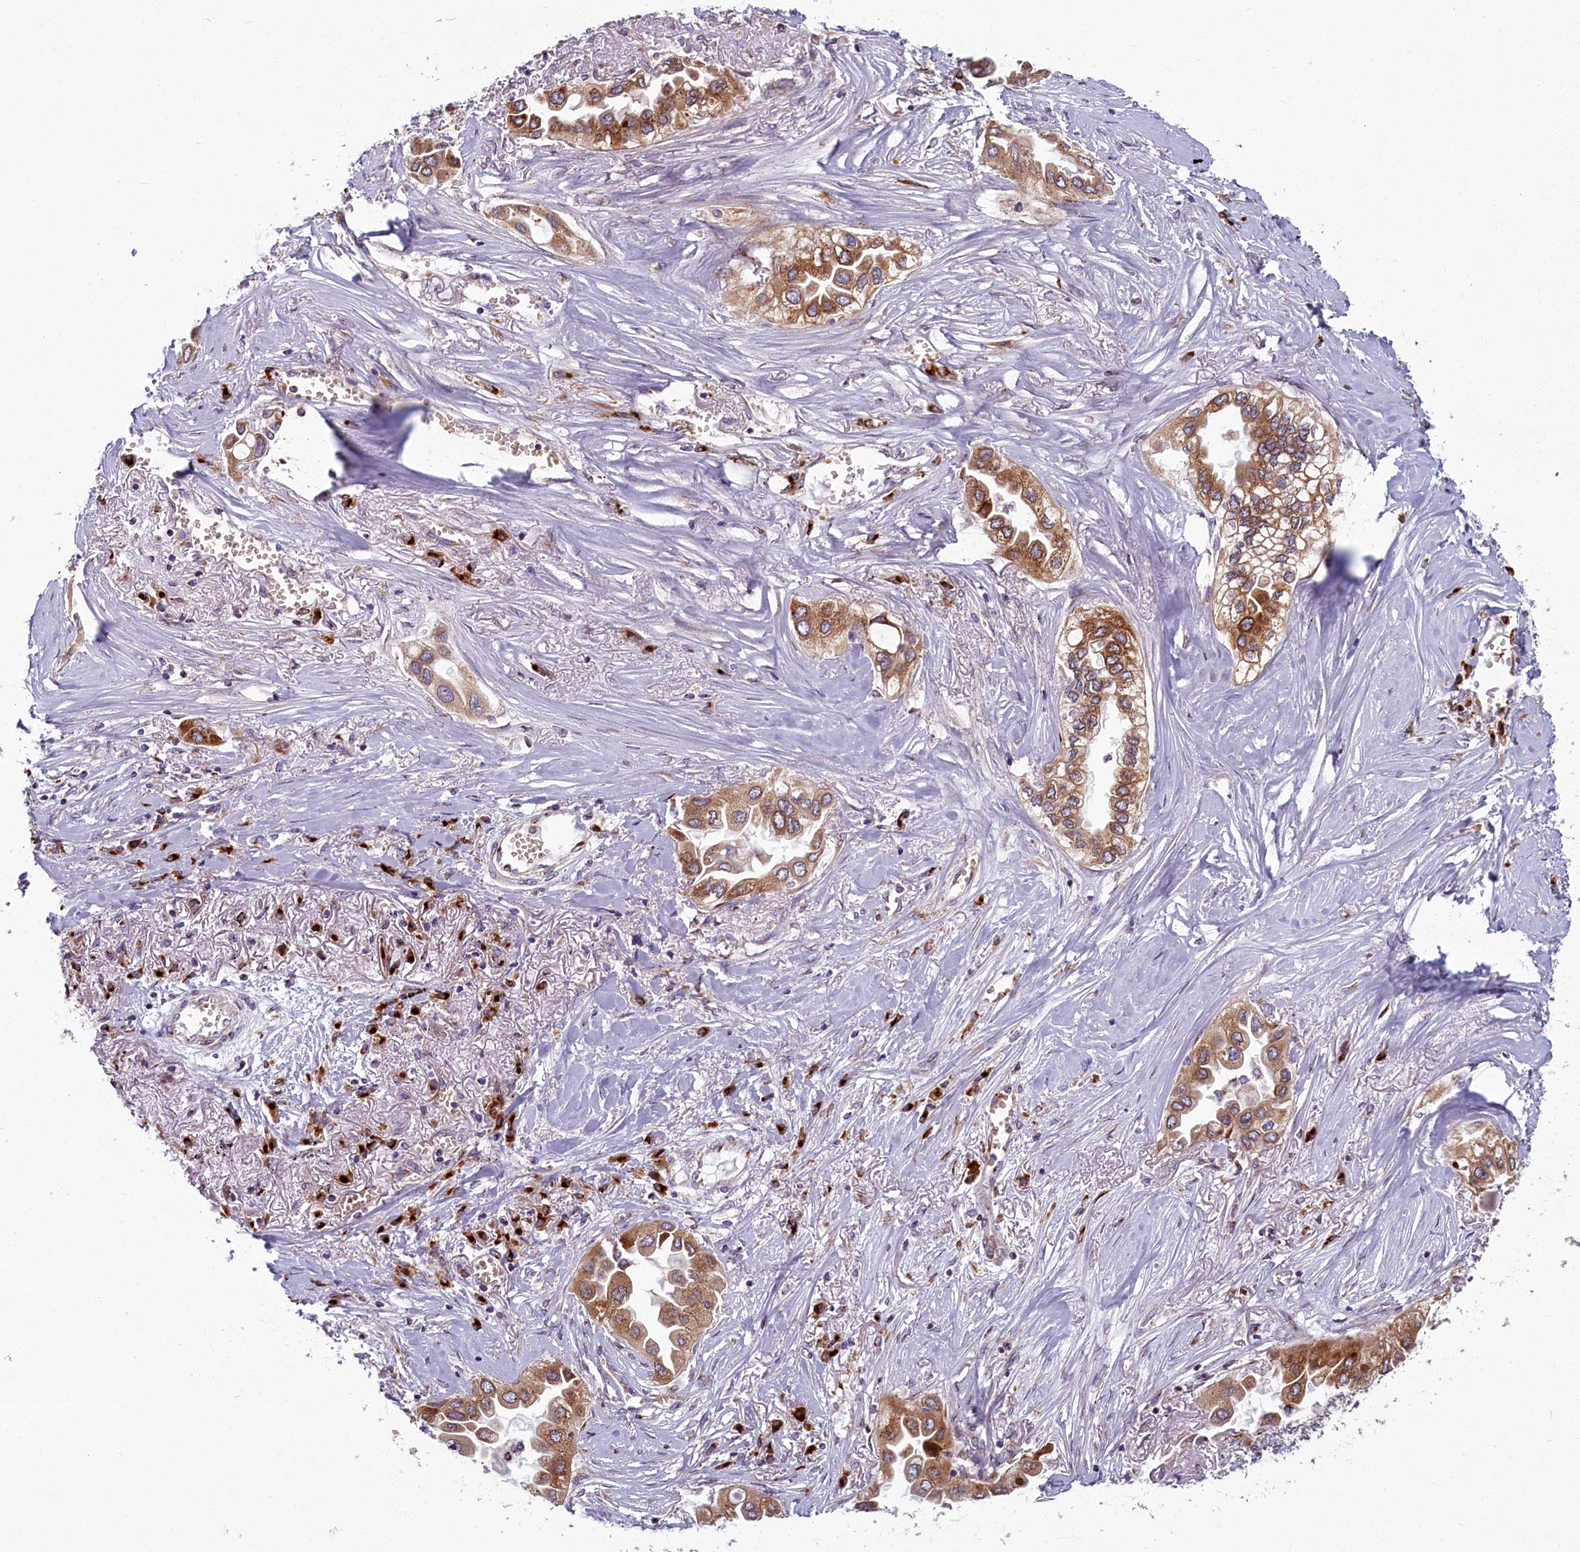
{"staining": {"intensity": "moderate", "quantity": ">75%", "location": "cytoplasmic/membranous"}, "tissue": "lung cancer", "cell_type": "Tumor cells", "image_type": "cancer", "snomed": [{"axis": "morphology", "description": "Adenocarcinoma, NOS"}, {"axis": "topography", "description": "Lung"}], "caption": "Immunohistochemical staining of lung cancer (adenocarcinoma) reveals medium levels of moderate cytoplasmic/membranous protein expression in approximately >75% of tumor cells.", "gene": "BLVRB", "patient": {"sex": "female", "age": 76}}